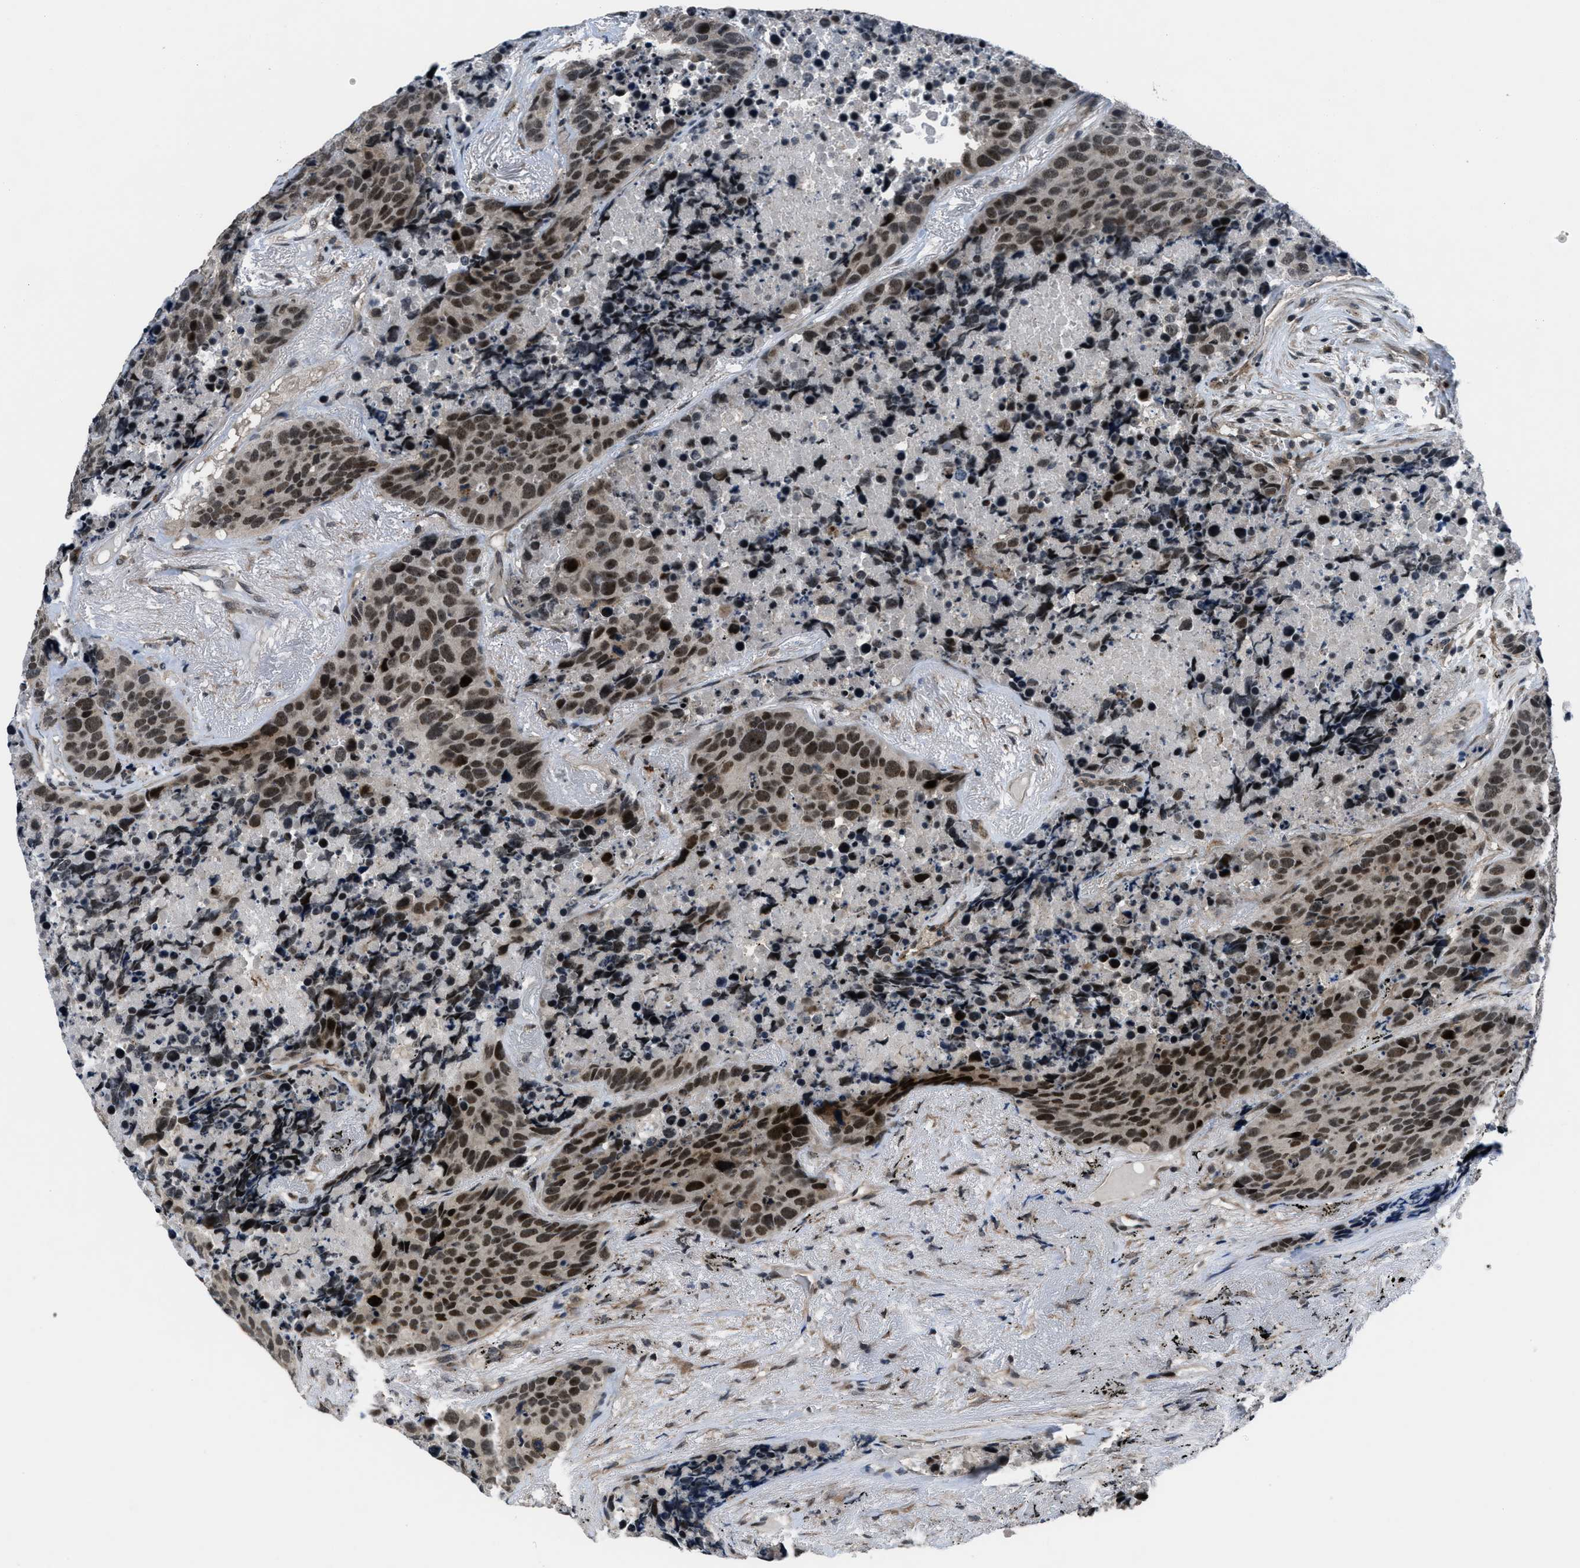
{"staining": {"intensity": "strong", "quantity": ">75%", "location": "nuclear"}, "tissue": "carcinoid", "cell_type": "Tumor cells", "image_type": "cancer", "snomed": [{"axis": "morphology", "description": "Carcinoid, malignant, NOS"}, {"axis": "topography", "description": "Lung"}], "caption": "The micrograph displays immunohistochemical staining of carcinoid. There is strong nuclear staining is appreciated in about >75% of tumor cells. (Brightfield microscopy of DAB IHC at high magnification).", "gene": "SETD5", "patient": {"sex": "male", "age": 60}}